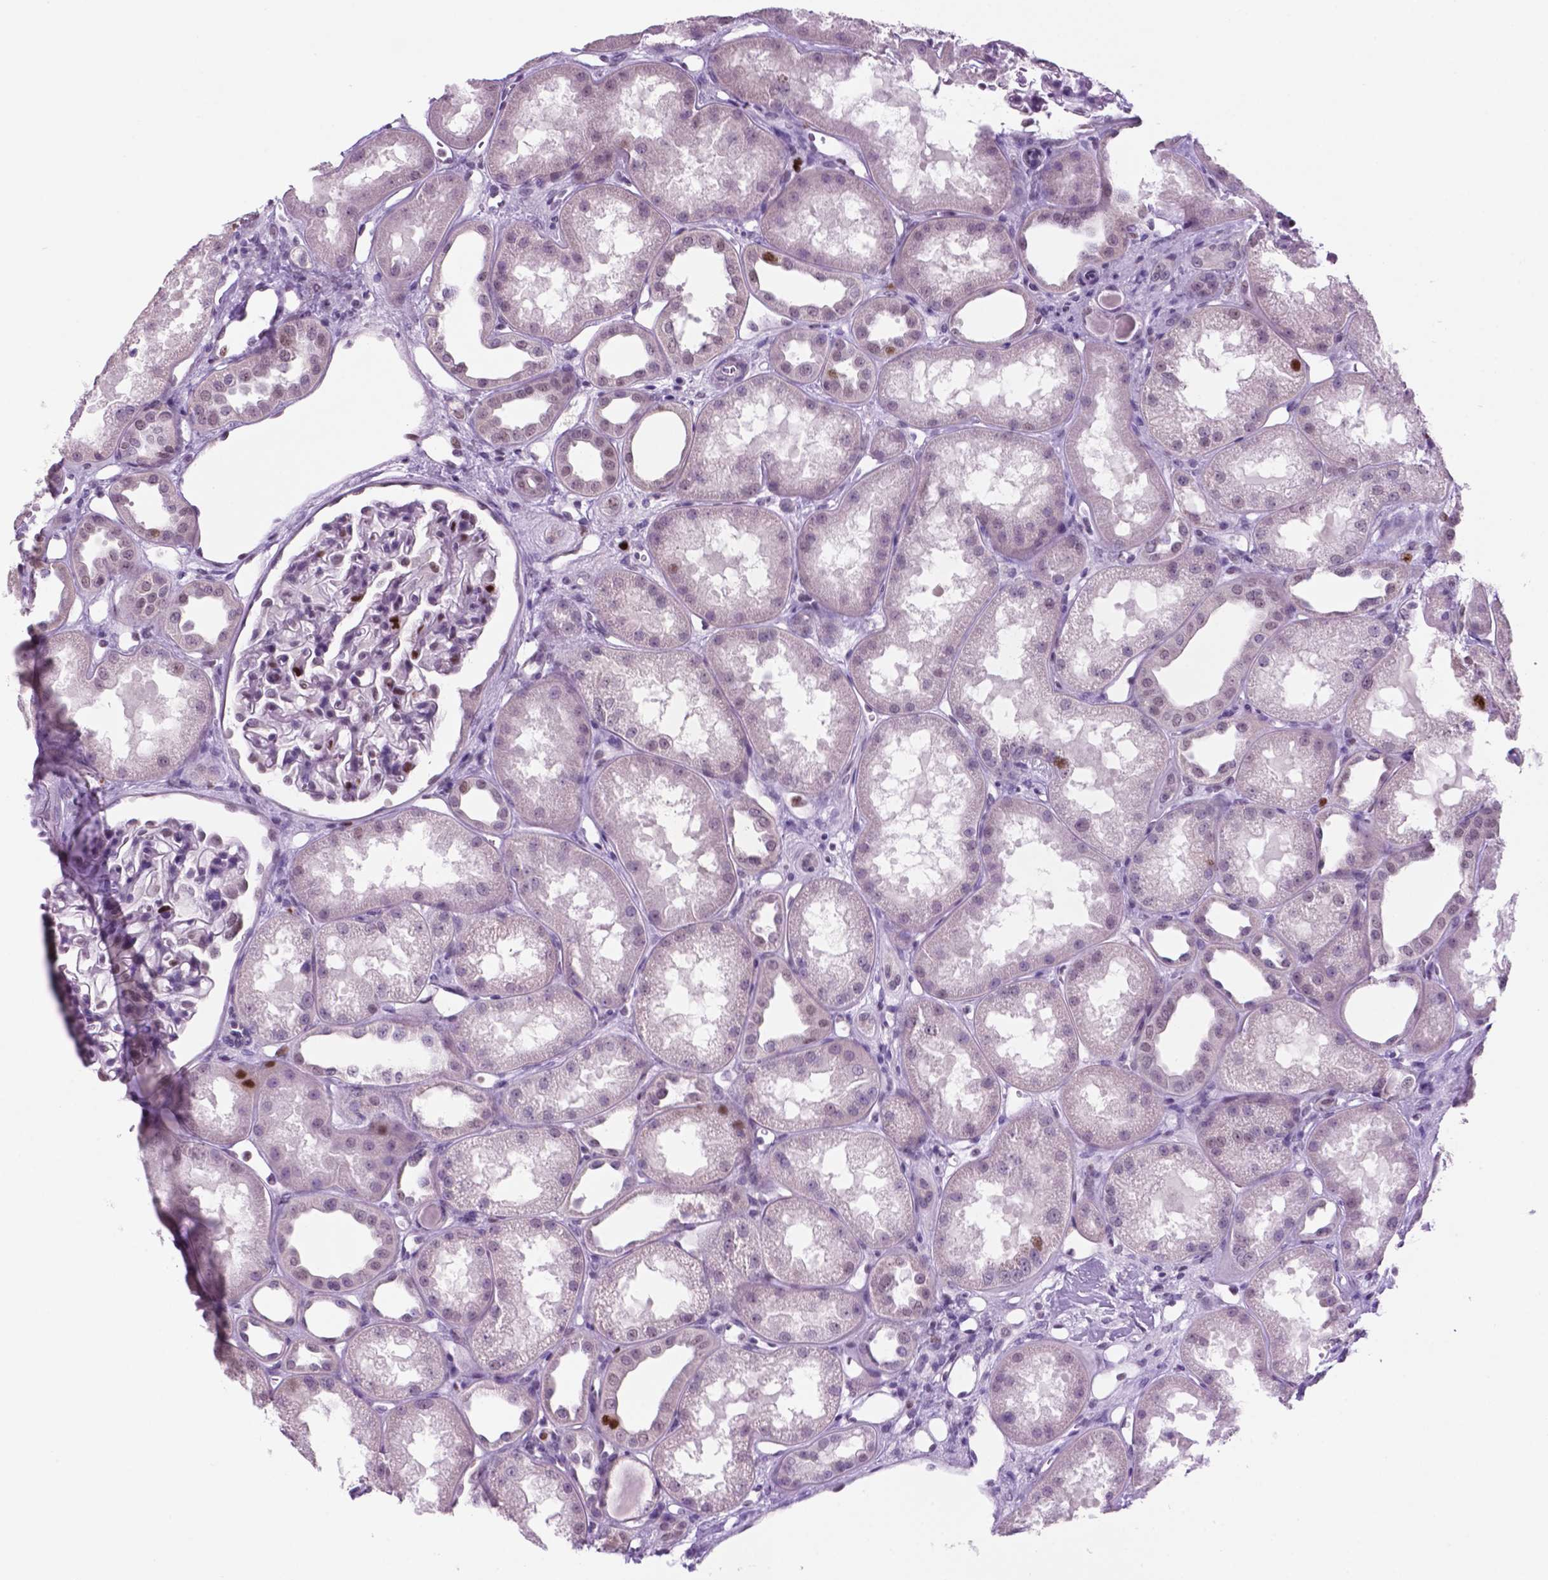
{"staining": {"intensity": "moderate", "quantity": "<25%", "location": "nuclear"}, "tissue": "kidney", "cell_type": "Cells in glomeruli", "image_type": "normal", "snomed": [{"axis": "morphology", "description": "Normal tissue, NOS"}, {"axis": "topography", "description": "Kidney"}], "caption": "IHC of benign human kidney exhibits low levels of moderate nuclear positivity in approximately <25% of cells in glomeruli. The staining was performed using DAB (3,3'-diaminobenzidine), with brown indicating positive protein expression. Nuclei are stained blue with hematoxylin.", "gene": "NCAPH2", "patient": {"sex": "male", "age": 61}}